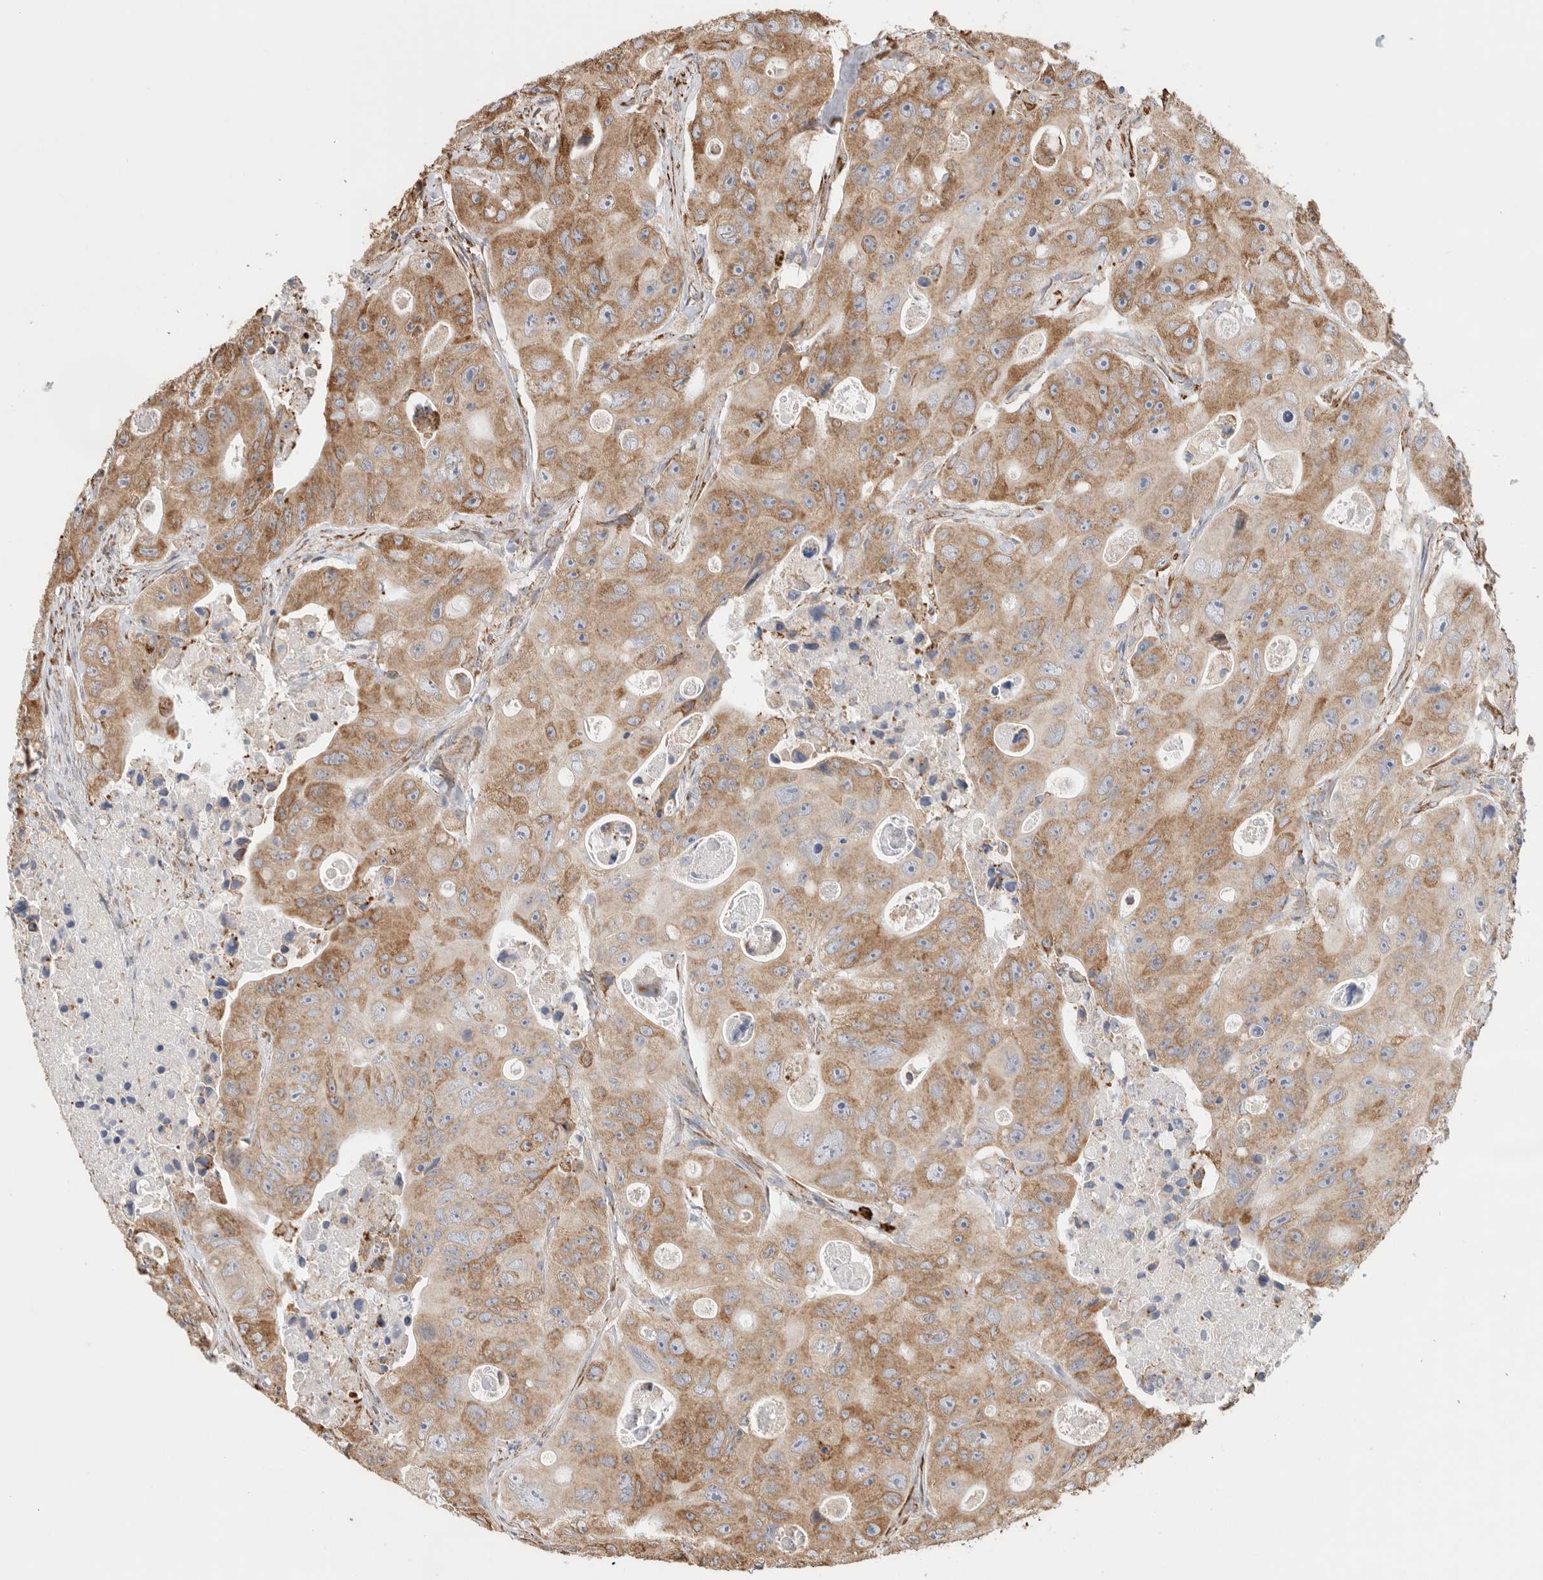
{"staining": {"intensity": "moderate", "quantity": ">75%", "location": "cytoplasmic/membranous"}, "tissue": "colorectal cancer", "cell_type": "Tumor cells", "image_type": "cancer", "snomed": [{"axis": "morphology", "description": "Adenocarcinoma, NOS"}, {"axis": "topography", "description": "Colon"}], "caption": "Tumor cells display moderate cytoplasmic/membranous staining in about >75% of cells in colorectal cancer. (DAB IHC, brown staining for protein, blue staining for nuclei).", "gene": "BLOC1S5", "patient": {"sex": "female", "age": 46}}